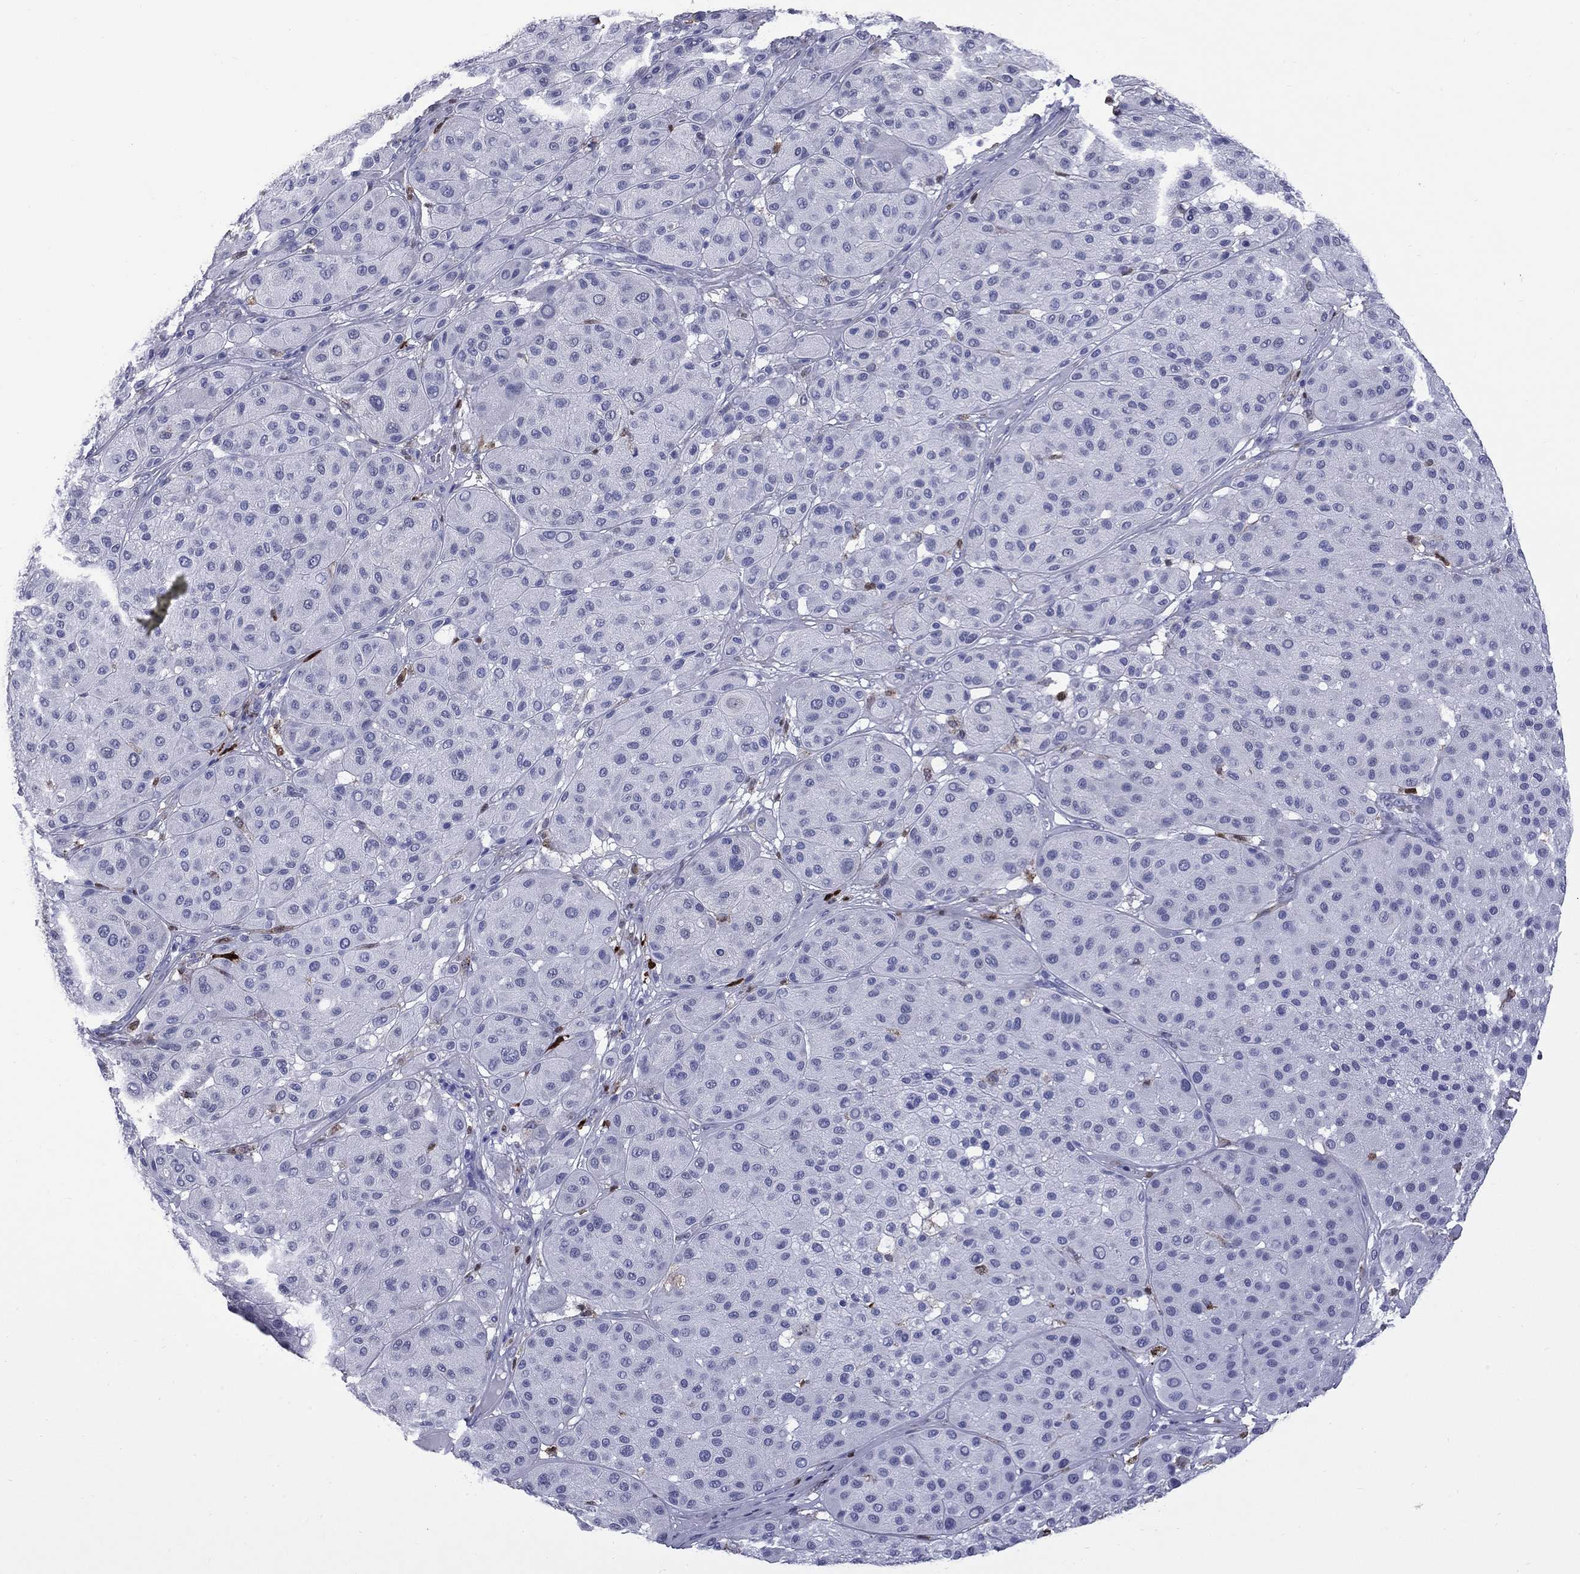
{"staining": {"intensity": "negative", "quantity": "none", "location": "none"}, "tissue": "melanoma", "cell_type": "Tumor cells", "image_type": "cancer", "snomed": [{"axis": "morphology", "description": "Malignant melanoma, Metastatic site"}, {"axis": "topography", "description": "Smooth muscle"}], "caption": "DAB immunohistochemical staining of malignant melanoma (metastatic site) displays no significant expression in tumor cells.", "gene": "TRIM29", "patient": {"sex": "male", "age": 41}}